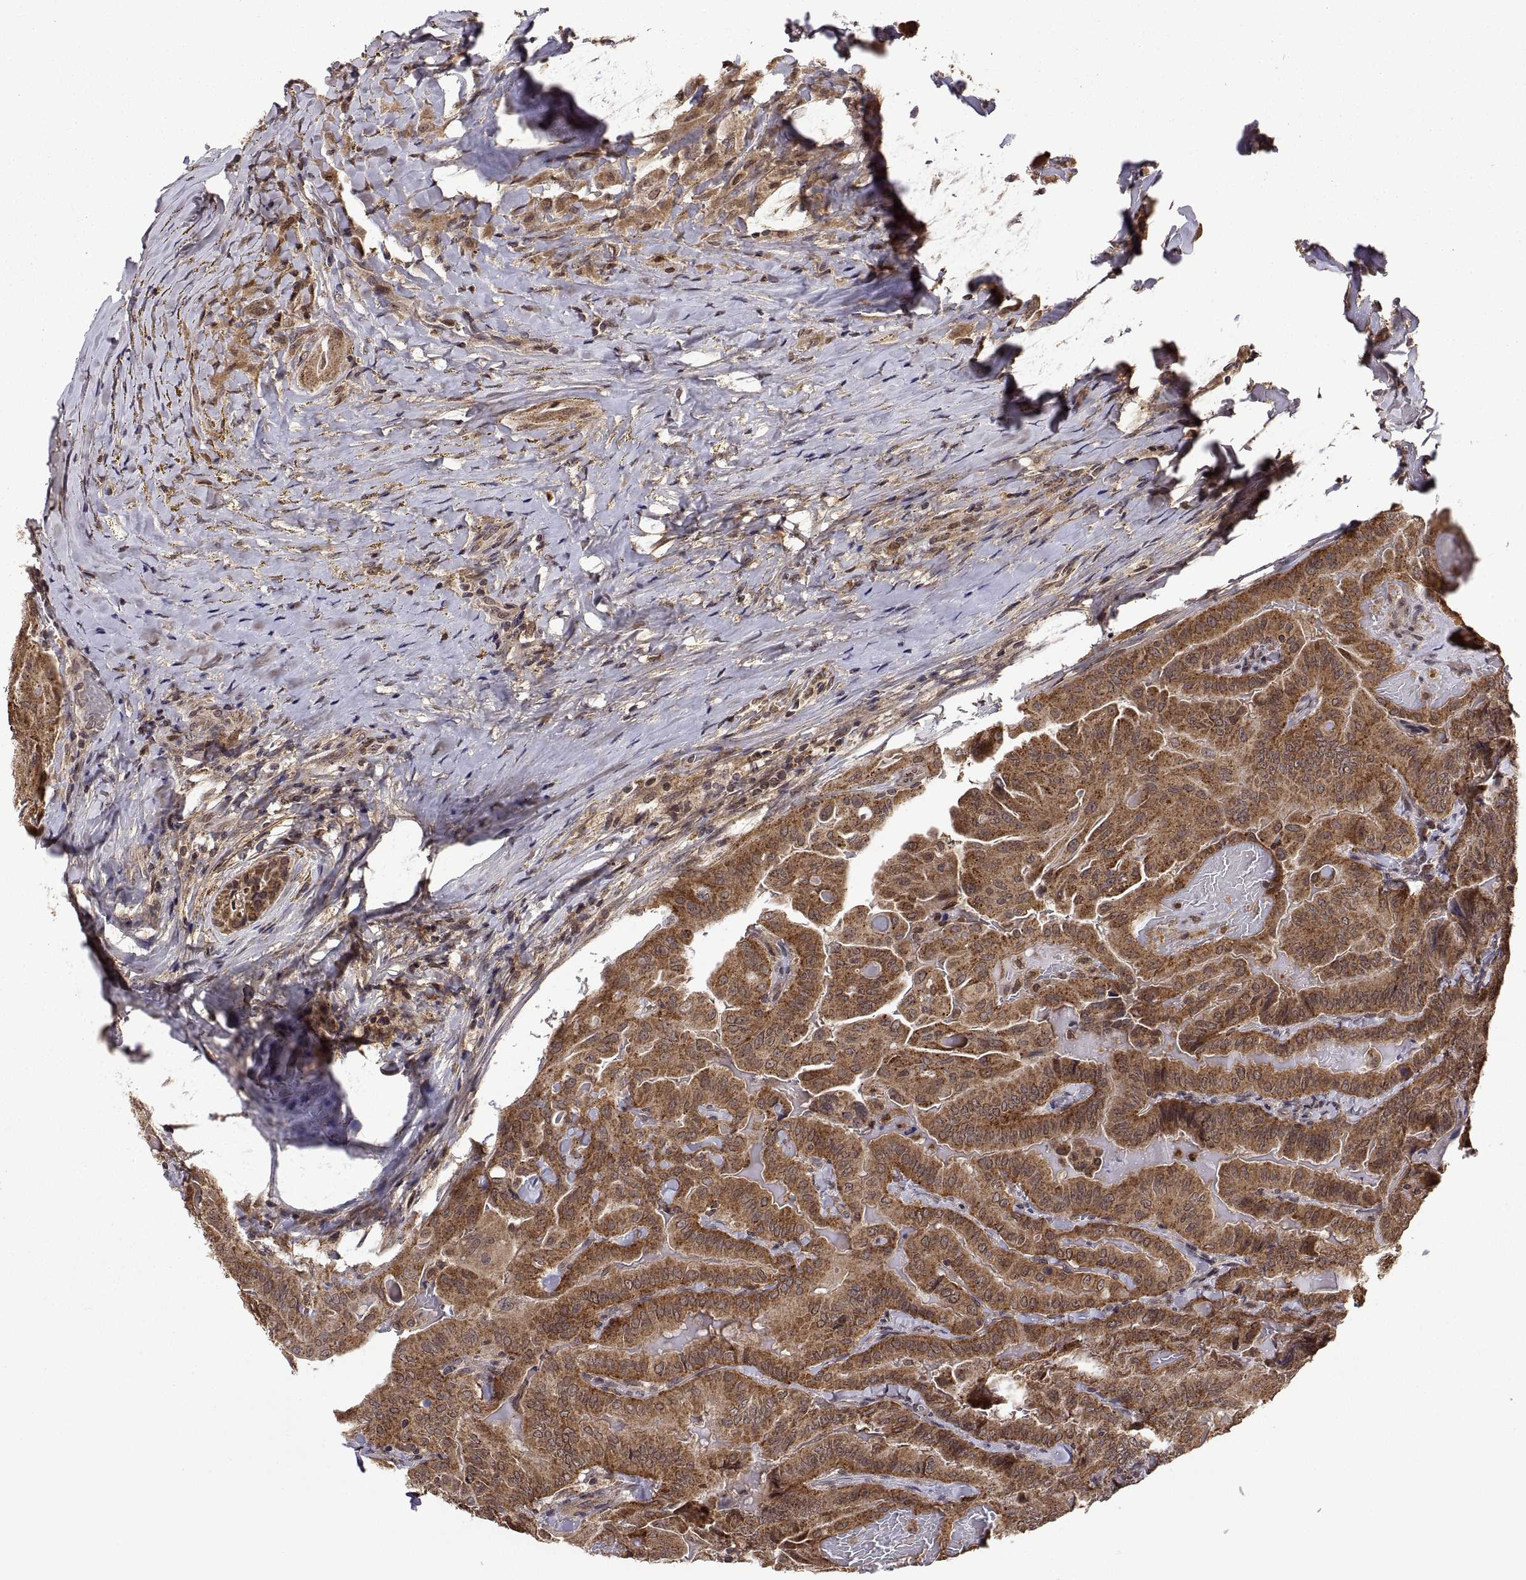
{"staining": {"intensity": "moderate", "quantity": ">75%", "location": "cytoplasmic/membranous"}, "tissue": "thyroid cancer", "cell_type": "Tumor cells", "image_type": "cancer", "snomed": [{"axis": "morphology", "description": "Papillary adenocarcinoma, NOS"}, {"axis": "topography", "description": "Thyroid gland"}], "caption": "Thyroid papillary adenocarcinoma was stained to show a protein in brown. There is medium levels of moderate cytoplasmic/membranous expression in about >75% of tumor cells.", "gene": "ZNRF2", "patient": {"sex": "female", "age": 68}}